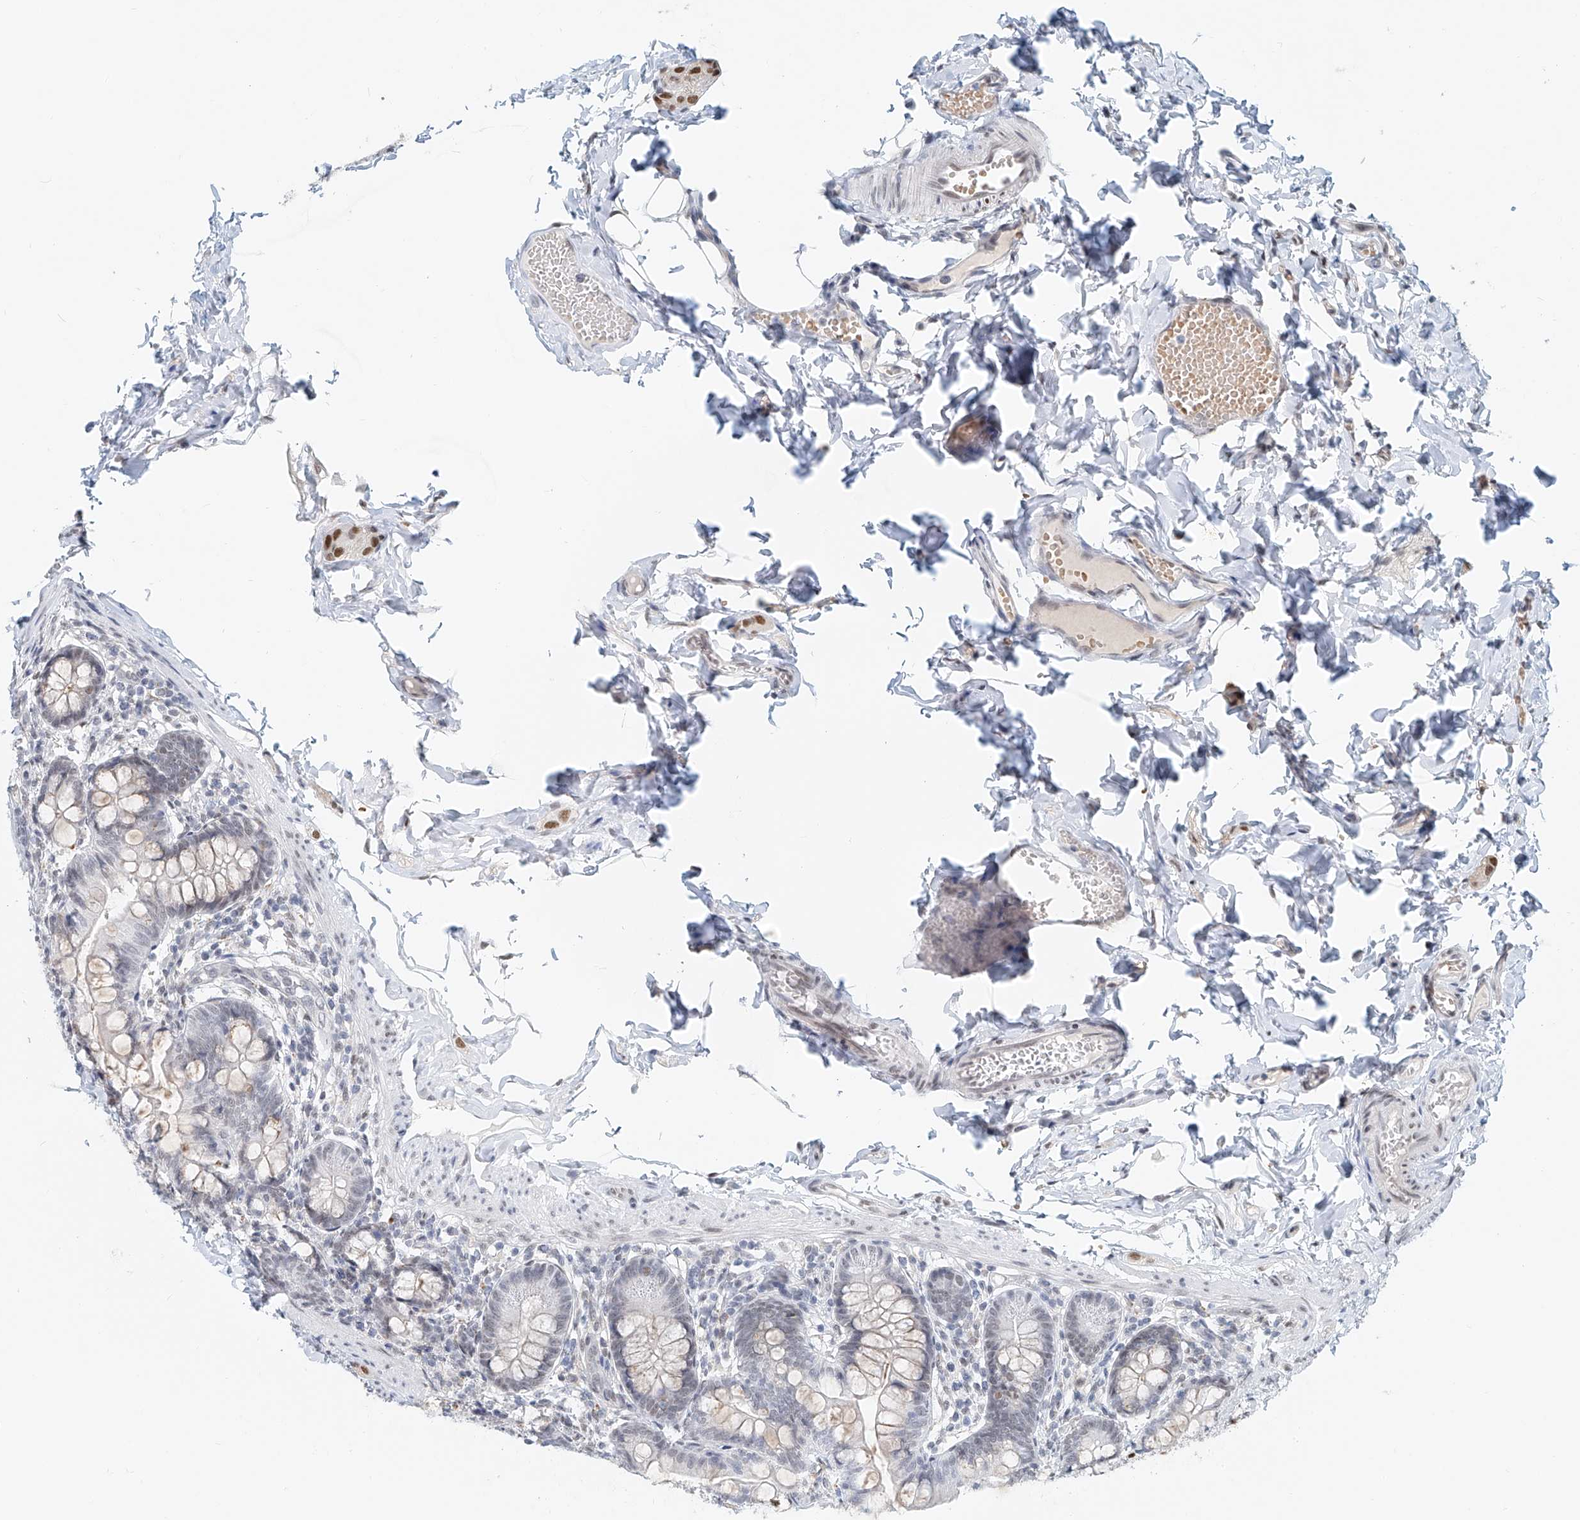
{"staining": {"intensity": "negative", "quantity": "none", "location": "none"}, "tissue": "small intestine", "cell_type": "Glandular cells", "image_type": "normal", "snomed": [{"axis": "morphology", "description": "Normal tissue, NOS"}, {"axis": "topography", "description": "Small intestine"}], "caption": "A high-resolution histopathology image shows immunohistochemistry staining of normal small intestine, which shows no significant staining in glandular cells.", "gene": "SASH1", "patient": {"sex": "male", "age": 7}}